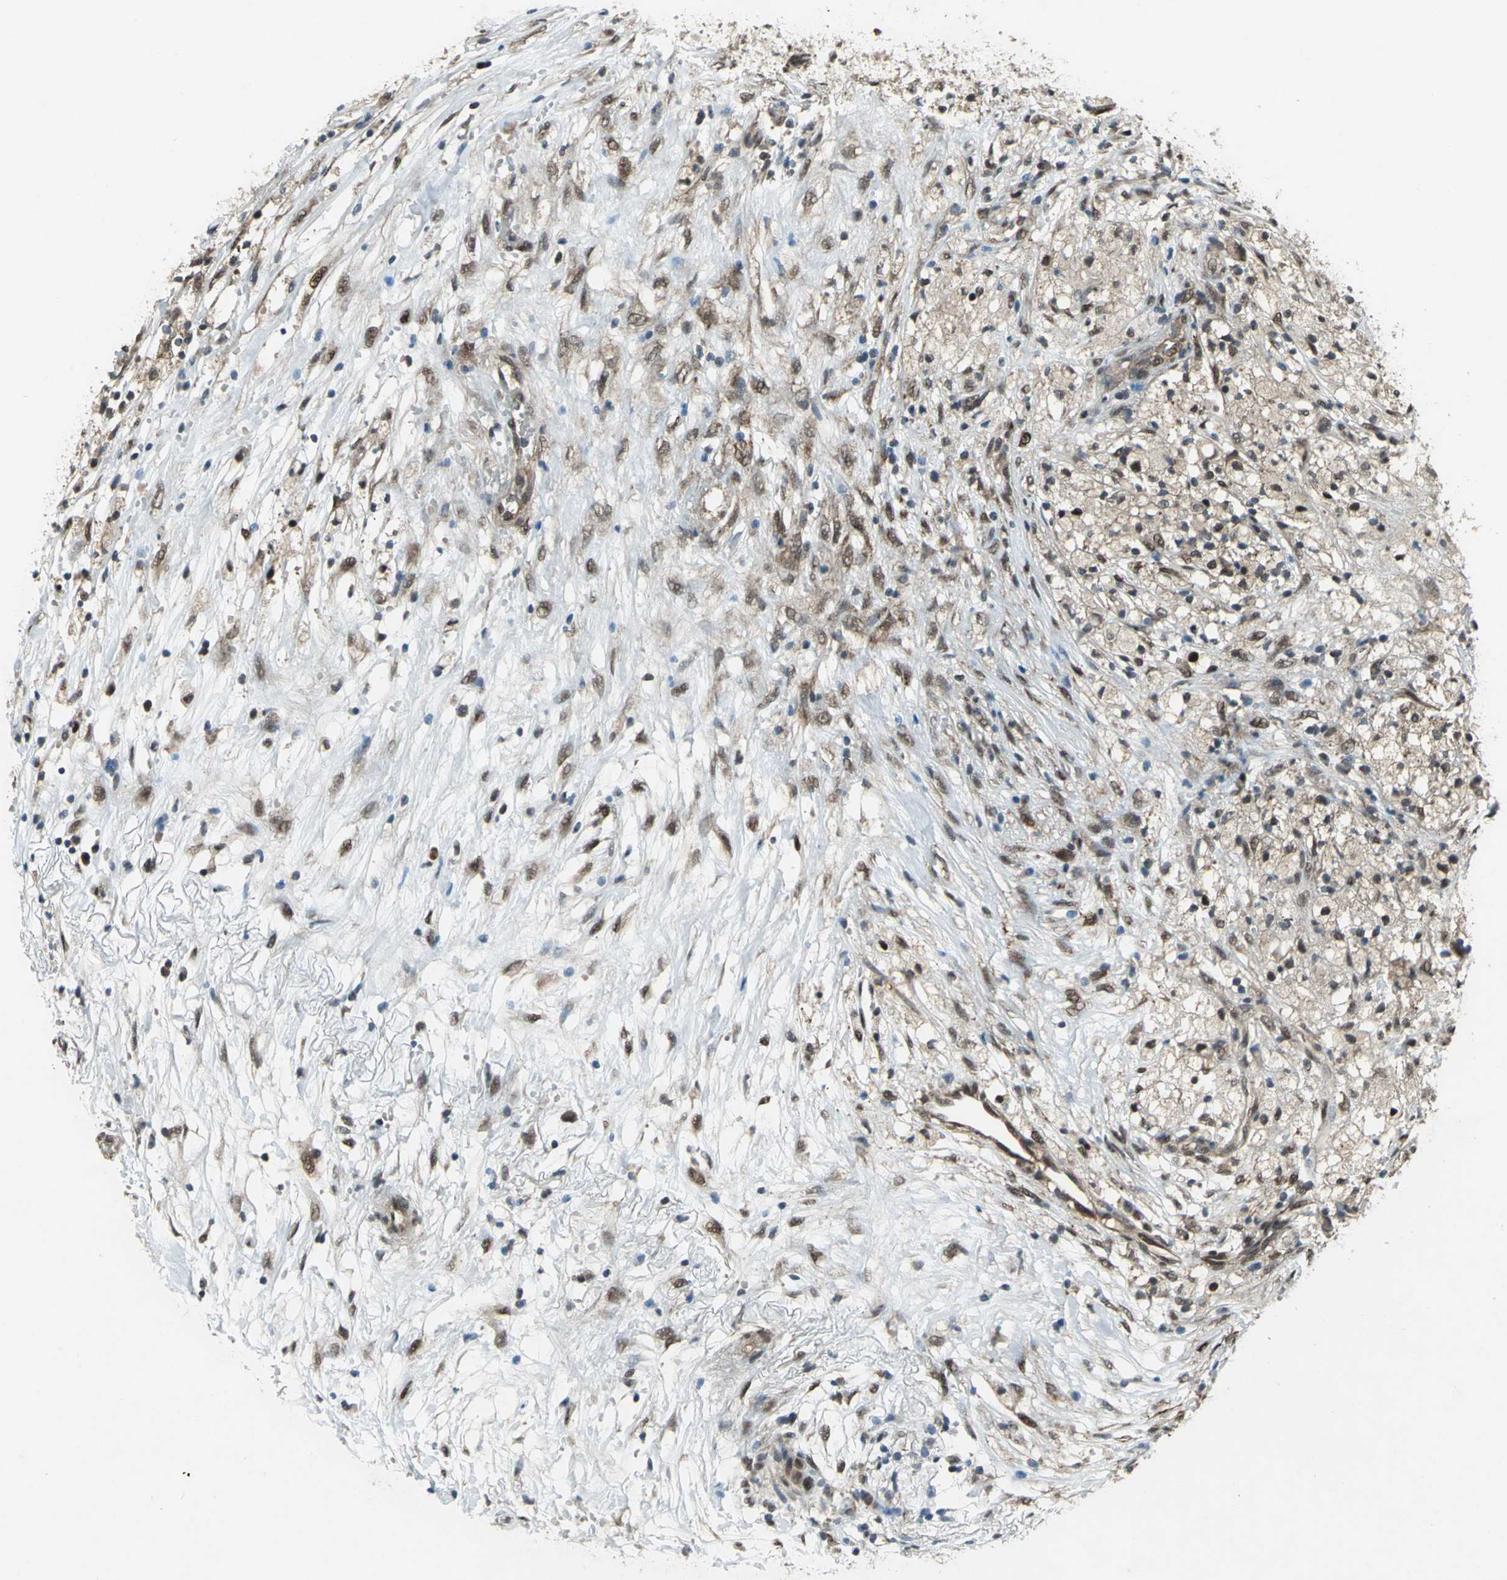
{"staining": {"intensity": "moderate", "quantity": ">75%", "location": "cytoplasmic/membranous,nuclear"}, "tissue": "ovarian cancer", "cell_type": "Tumor cells", "image_type": "cancer", "snomed": [{"axis": "morphology", "description": "Carcinoma, endometroid"}, {"axis": "topography", "description": "Ovary"}], "caption": "Immunohistochemical staining of ovarian endometroid carcinoma shows medium levels of moderate cytoplasmic/membranous and nuclear protein positivity in about >75% of tumor cells.", "gene": "COPS5", "patient": {"sex": "female", "age": 42}}